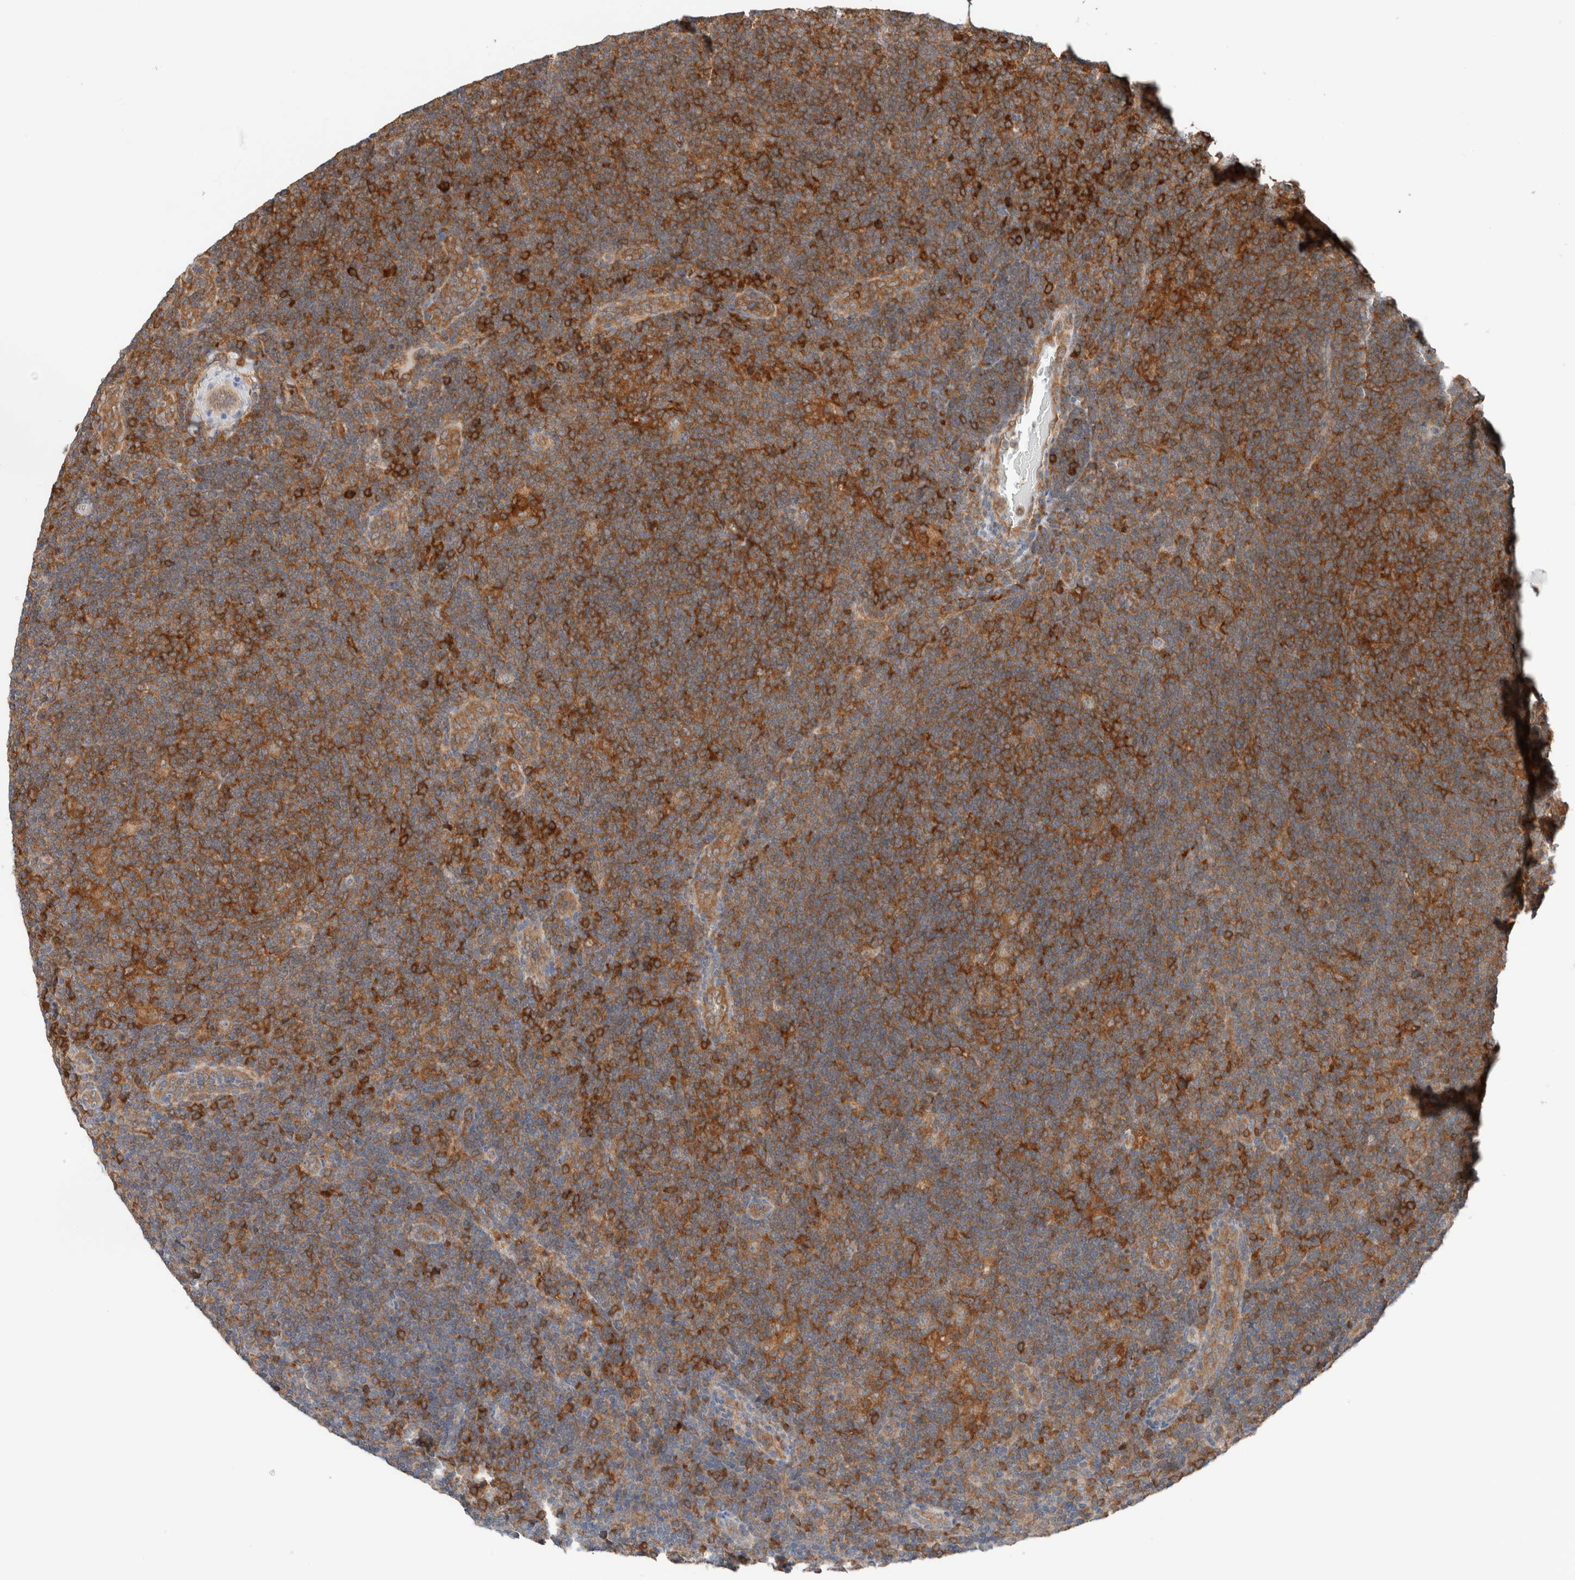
{"staining": {"intensity": "weak", "quantity": ">75%", "location": "cytoplasmic/membranous,nuclear"}, "tissue": "lymphoma", "cell_type": "Tumor cells", "image_type": "cancer", "snomed": [{"axis": "morphology", "description": "Hodgkin's disease, NOS"}, {"axis": "topography", "description": "Lymph node"}], "caption": "The photomicrograph shows a brown stain indicating the presence of a protein in the cytoplasmic/membranous and nuclear of tumor cells in Hodgkin's disease.", "gene": "XPNPEP1", "patient": {"sex": "female", "age": 57}}